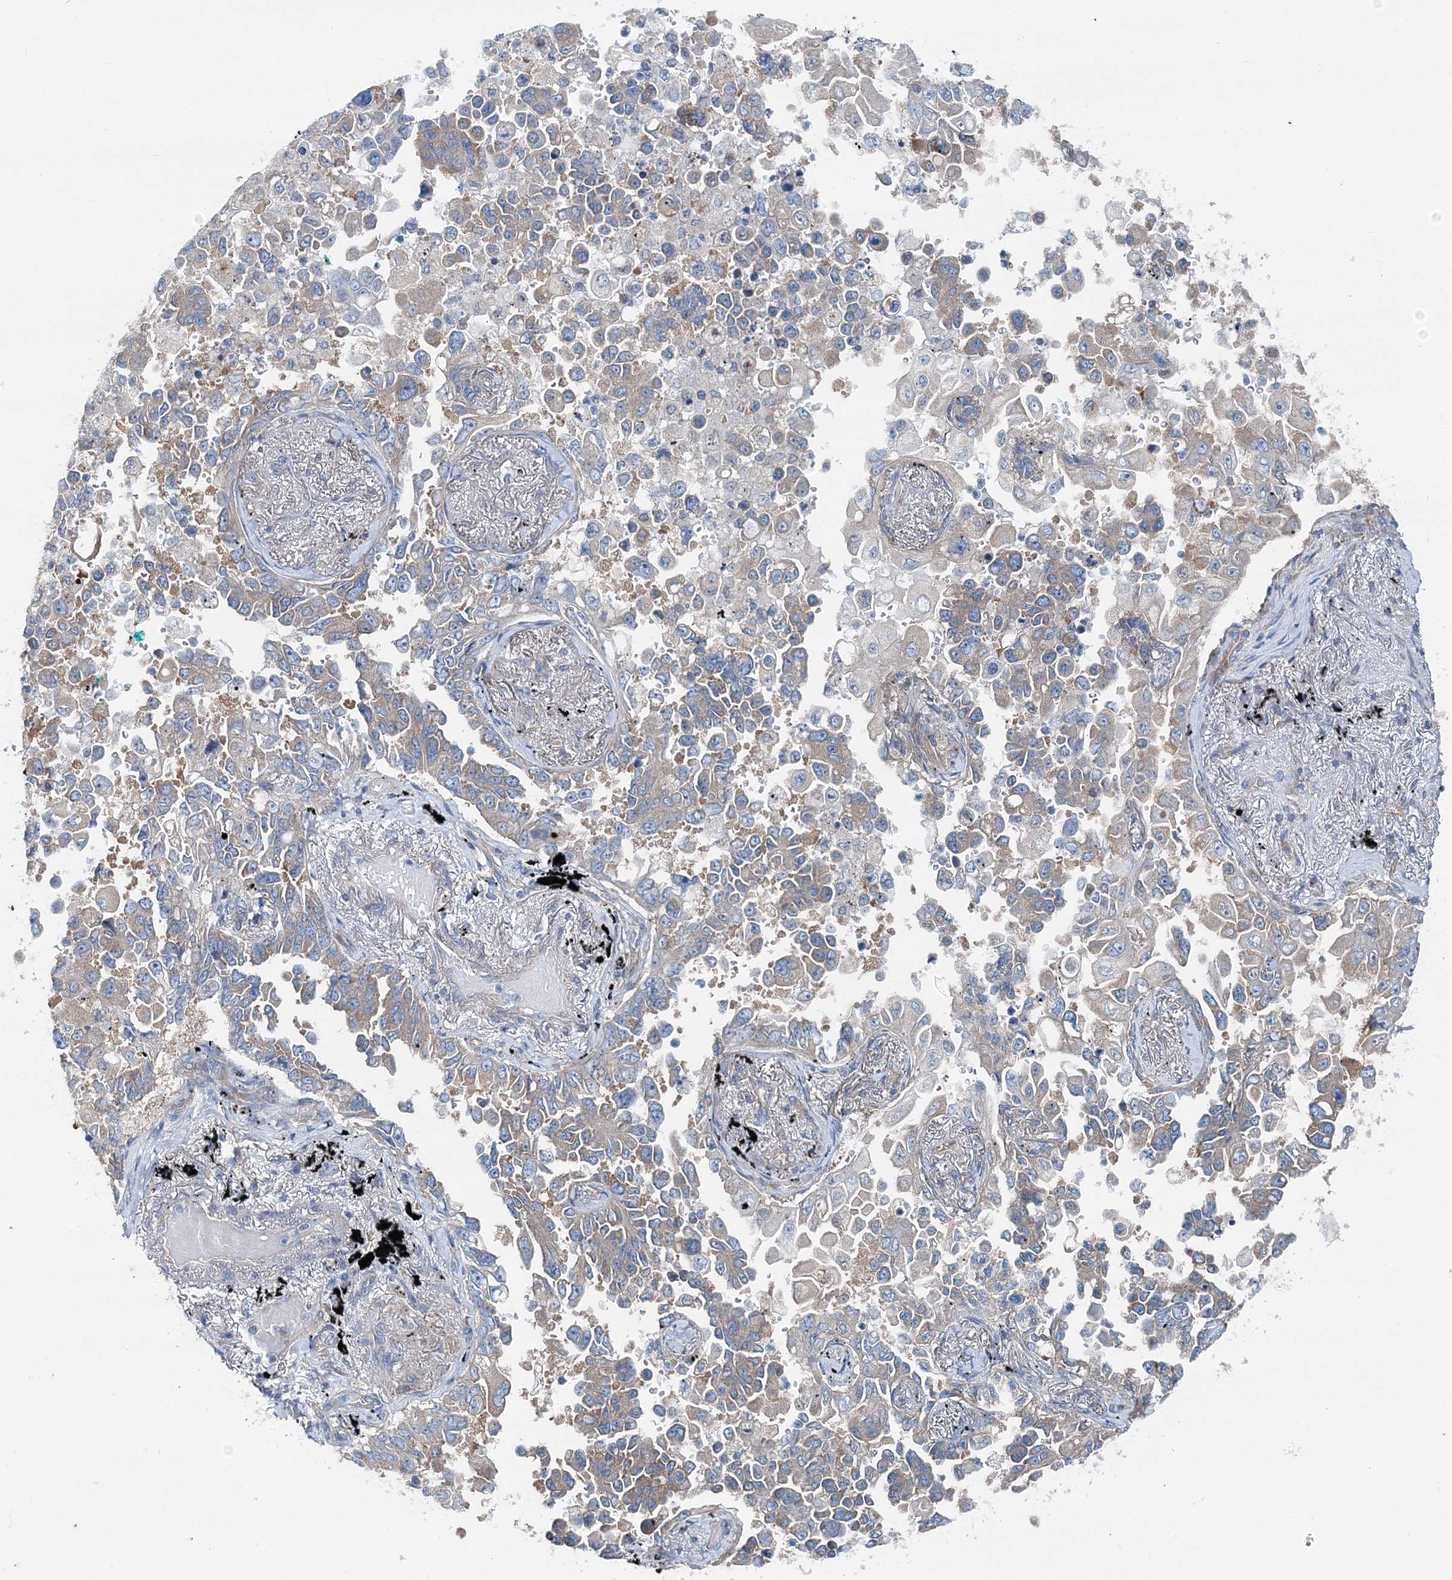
{"staining": {"intensity": "weak", "quantity": ">75%", "location": "cytoplasmic/membranous"}, "tissue": "lung cancer", "cell_type": "Tumor cells", "image_type": "cancer", "snomed": [{"axis": "morphology", "description": "Adenocarcinoma, NOS"}, {"axis": "topography", "description": "Lung"}], "caption": "Lung adenocarcinoma tissue shows weak cytoplasmic/membranous positivity in approximately >75% of tumor cells", "gene": "MPHOSPH9", "patient": {"sex": "female", "age": 67}}